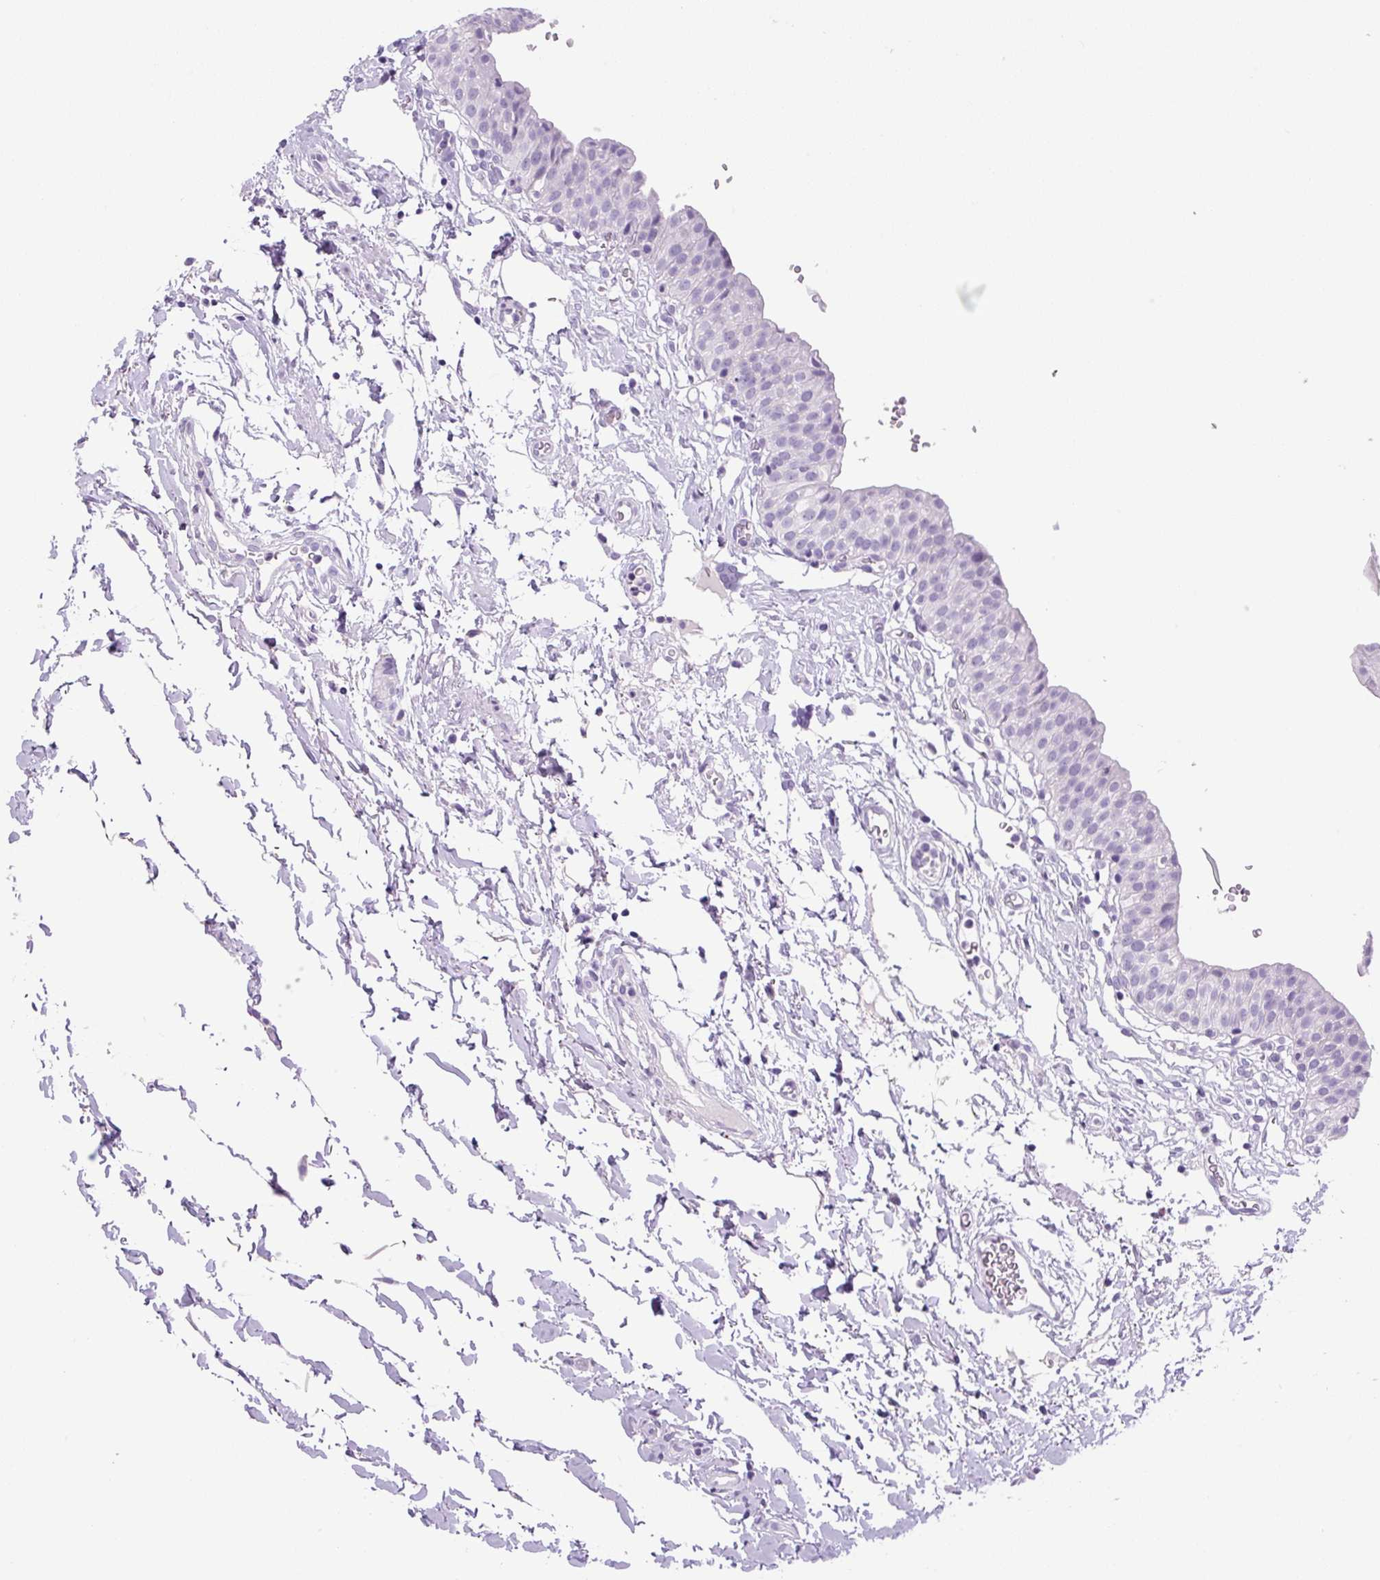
{"staining": {"intensity": "negative", "quantity": "none", "location": "none"}, "tissue": "urinary bladder", "cell_type": "Urothelial cells", "image_type": "normal", "snomed": [{"axis": "morphology", "description": "Normal tissue, NOS"}, {"axis": "topography", "description": "Urinary bladder"}, {"axis": "topography", "description": "Peripheral nerve tissue"}], "caption": "High power microscopy micrograph of an immunohistochemistry image of unremarkable urinary bladder, revealing no significant positivity in urothelial cells. (IHC, brightfield microscopy, high magnification).", "gene": "CHGA", "patient": {"sex": "male", "age": 55}}